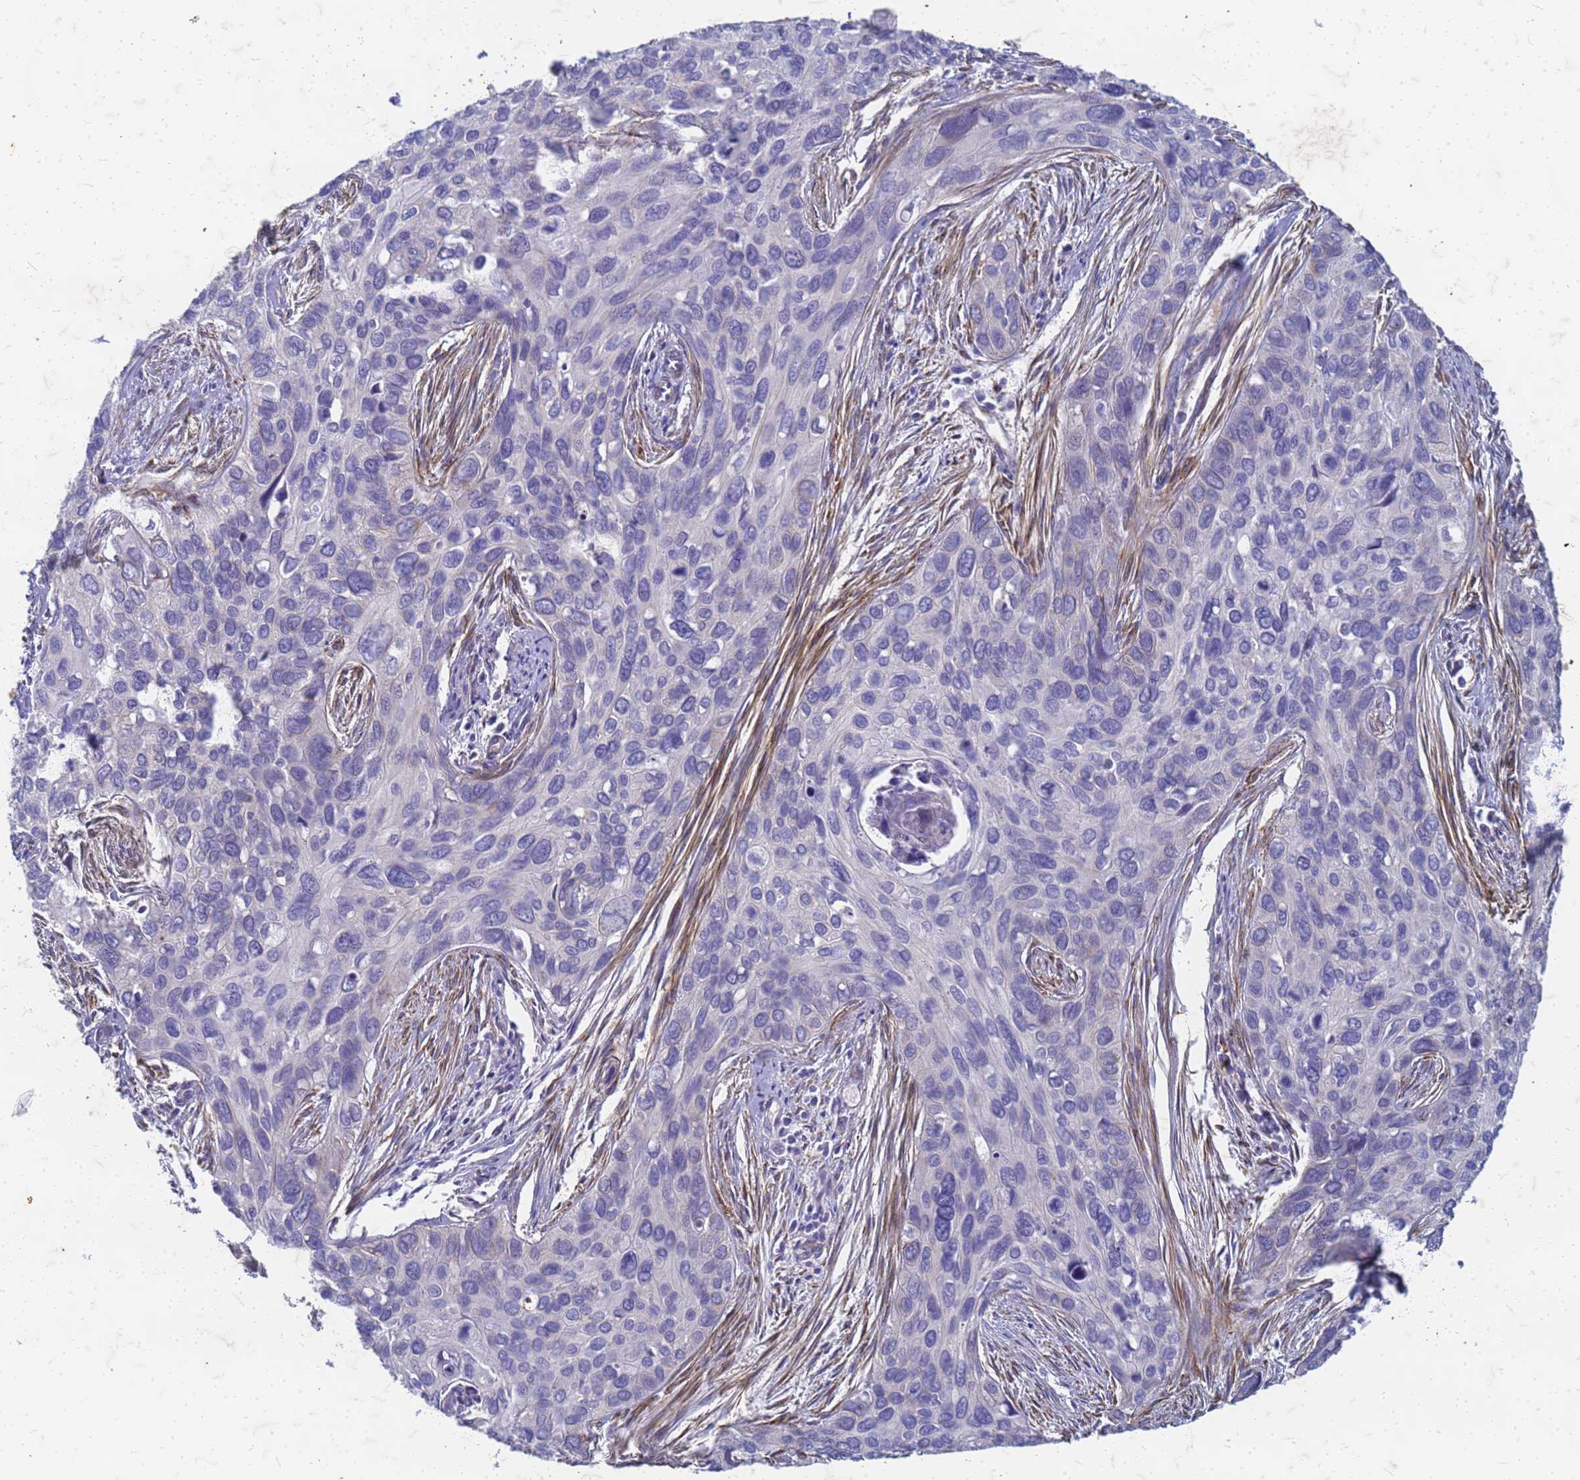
{"staining": {"intensity": "negative", "quantity": "none", "location": "none"}, "tissue": "cervical cancer", "cell_type": "Tumor cells", "image_type": "cancer", "snomed": [{"axis": "morphology", "description": "Squamous cell carcinoma, NOS"}, {"axis": "topography", "description": "Cervix"}], "caption": "Immunohistochemistry histopathology image of human cervical cancer (squamous cell carcinoma) stained for a protein (brown), which exhibits no positivity in tumor cells.", "gene": "TRIM64B", "patient": {"sex": "female", "age": 55}}